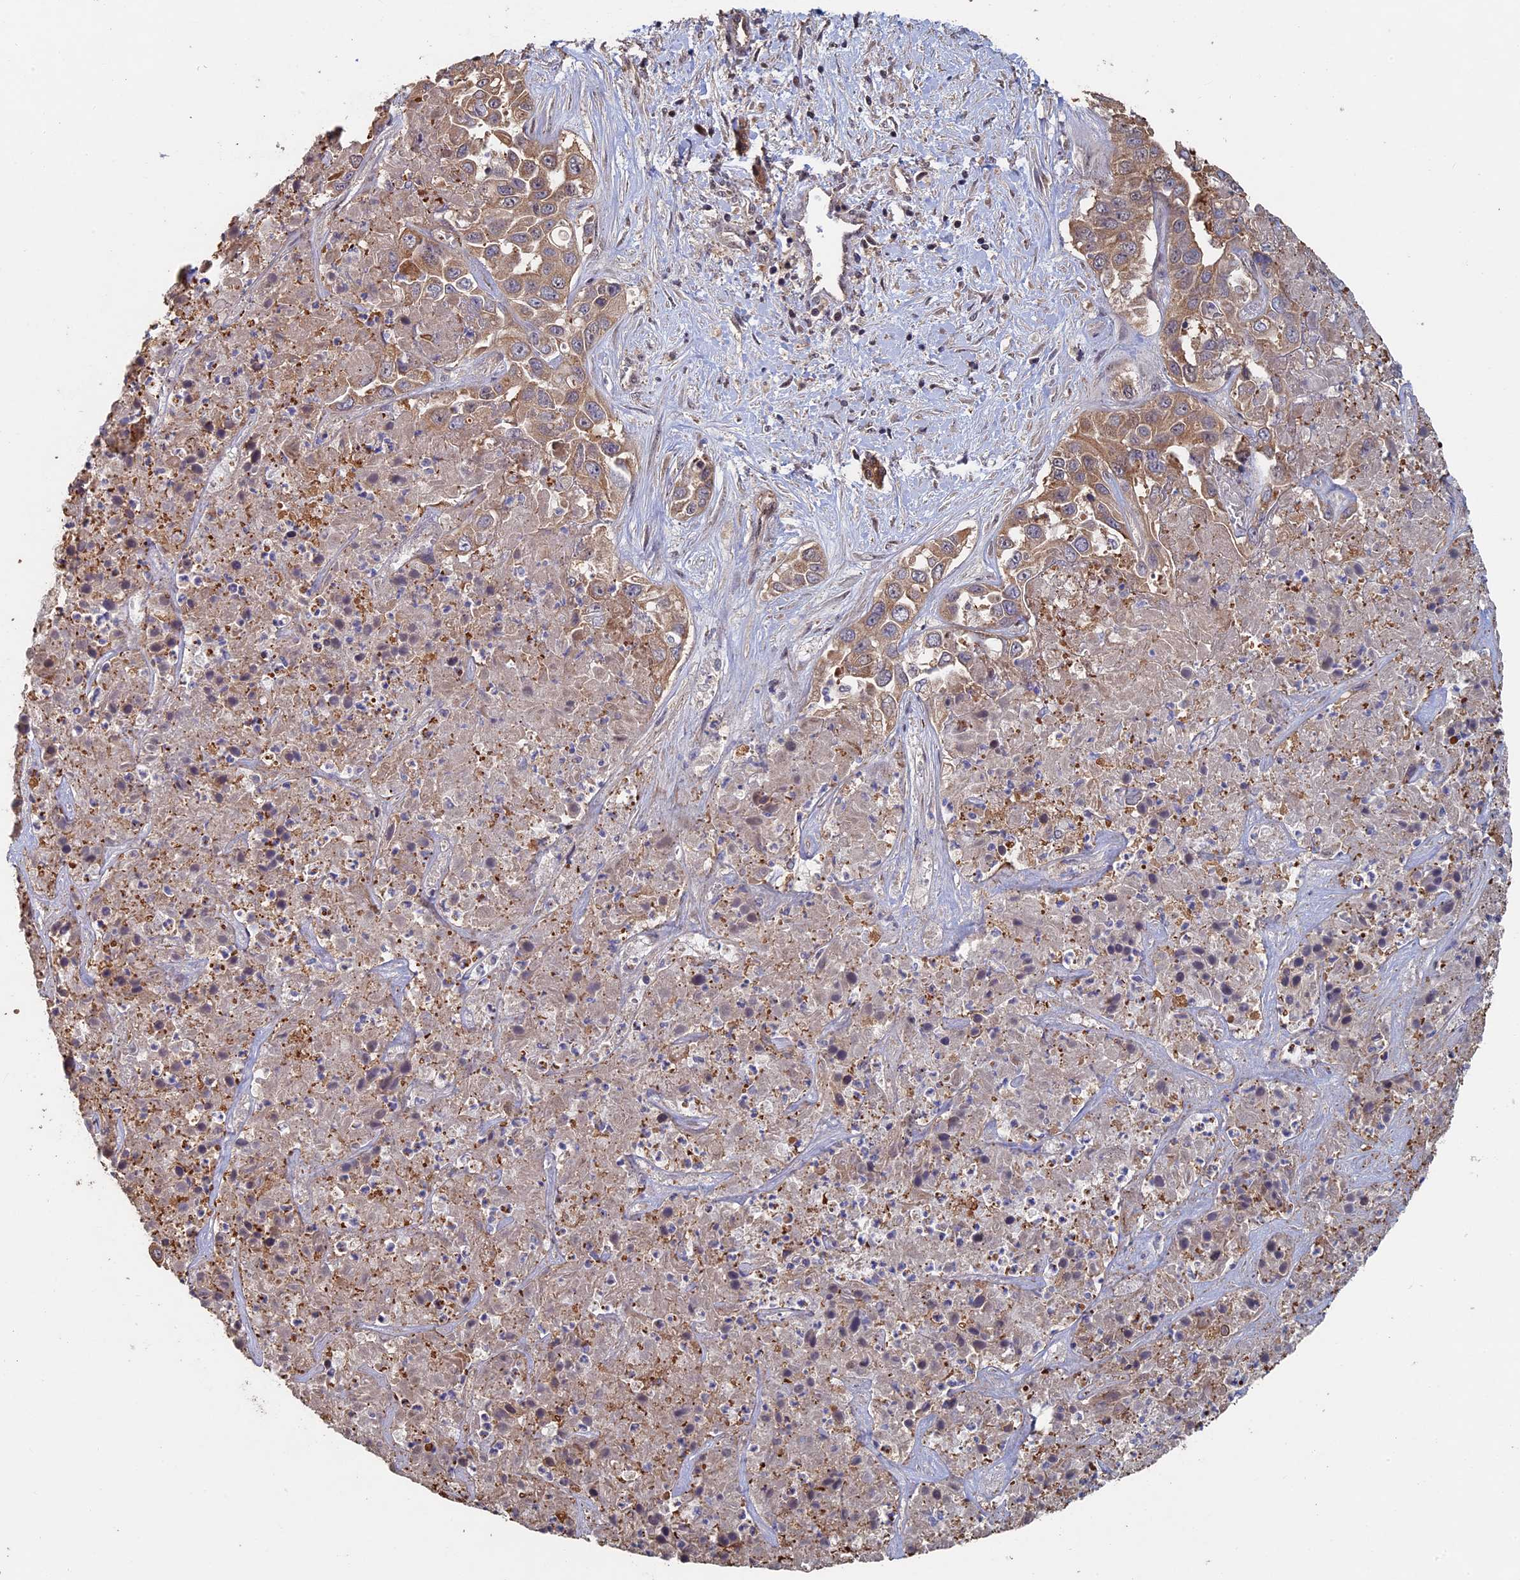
{"staining": {"intensity": "moderate", "quantity": ">75%", "location": "cytoplasmic/membranous"}, "tissue": "liver cancer", "cell_type": "Tumor cells", "image_type": "cancer", "snomed": [{"axis": "morphology", "description": "Cholangiocarcinoma"}, {"axis": "topography", "description": "Liver"}], "caption": "This micrograph displays immunohistochemistry staining of human liver cancer, with medium moderate cytoplasmic/membranous expression in about >75% of tumor cells.", "gene": "KIAA1328", "patient": {"sex": "female", "age": 52}}